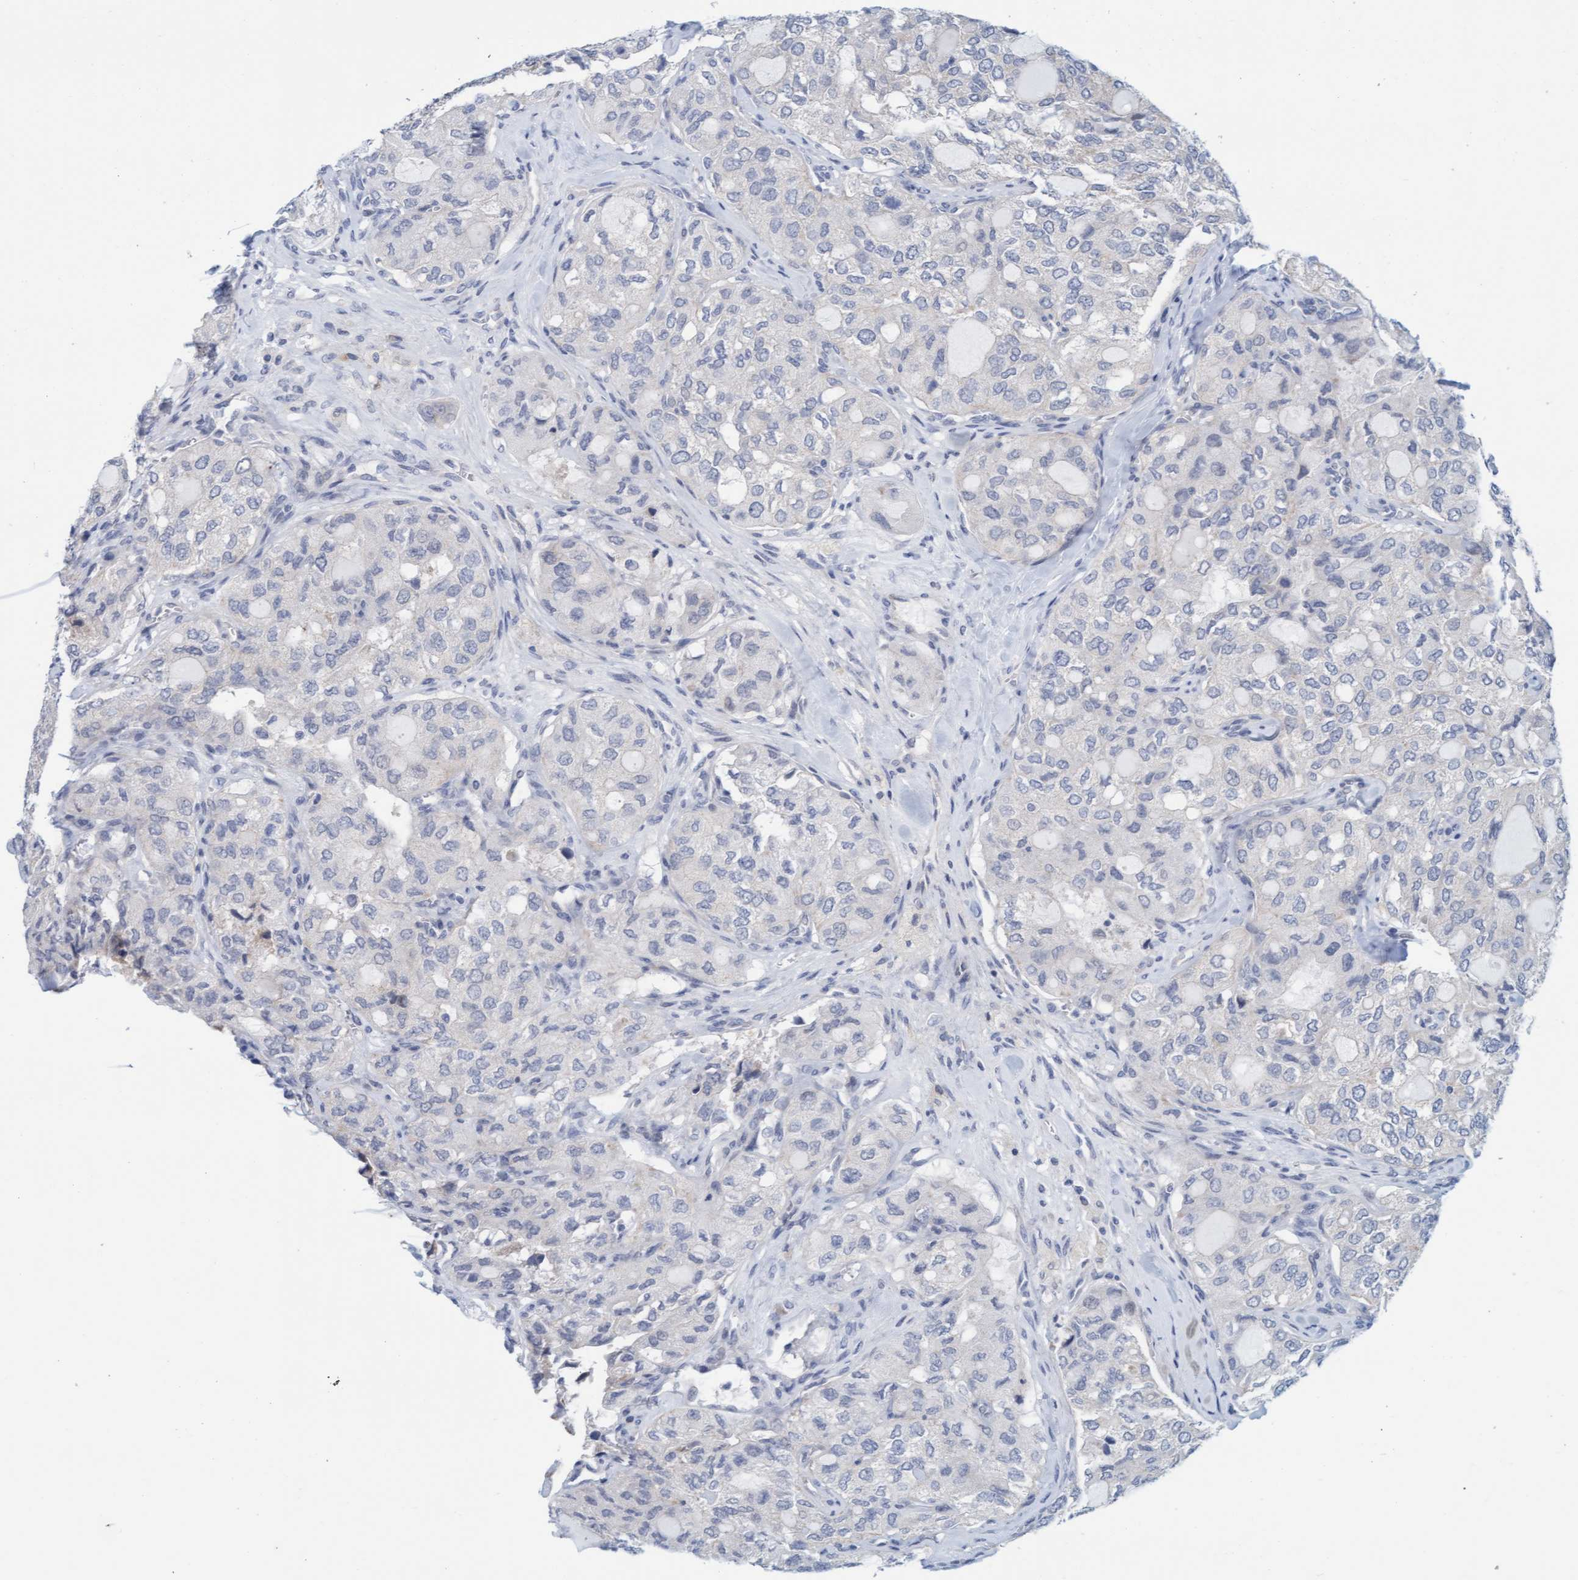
{"staining": {"intensity": "negative", "quantity": "none", "location": "none"}, "tissue": "thyroid cancer", "cell_type": "Tumor cells", "image_type": "cancer", "snomed": [{"axis": "morphology", "description": "Follicular adenoma carcinoma, NOS"}, {"axis": "topography", "description": "Thyroid gland"}], "caption": "Human thyroid follicular adenoma carcinoma stained for a protein using IHC demonstrates no expression in tumor cells.", "gene": "CPA3", "patient": {"sex": "male", "age": 75}}